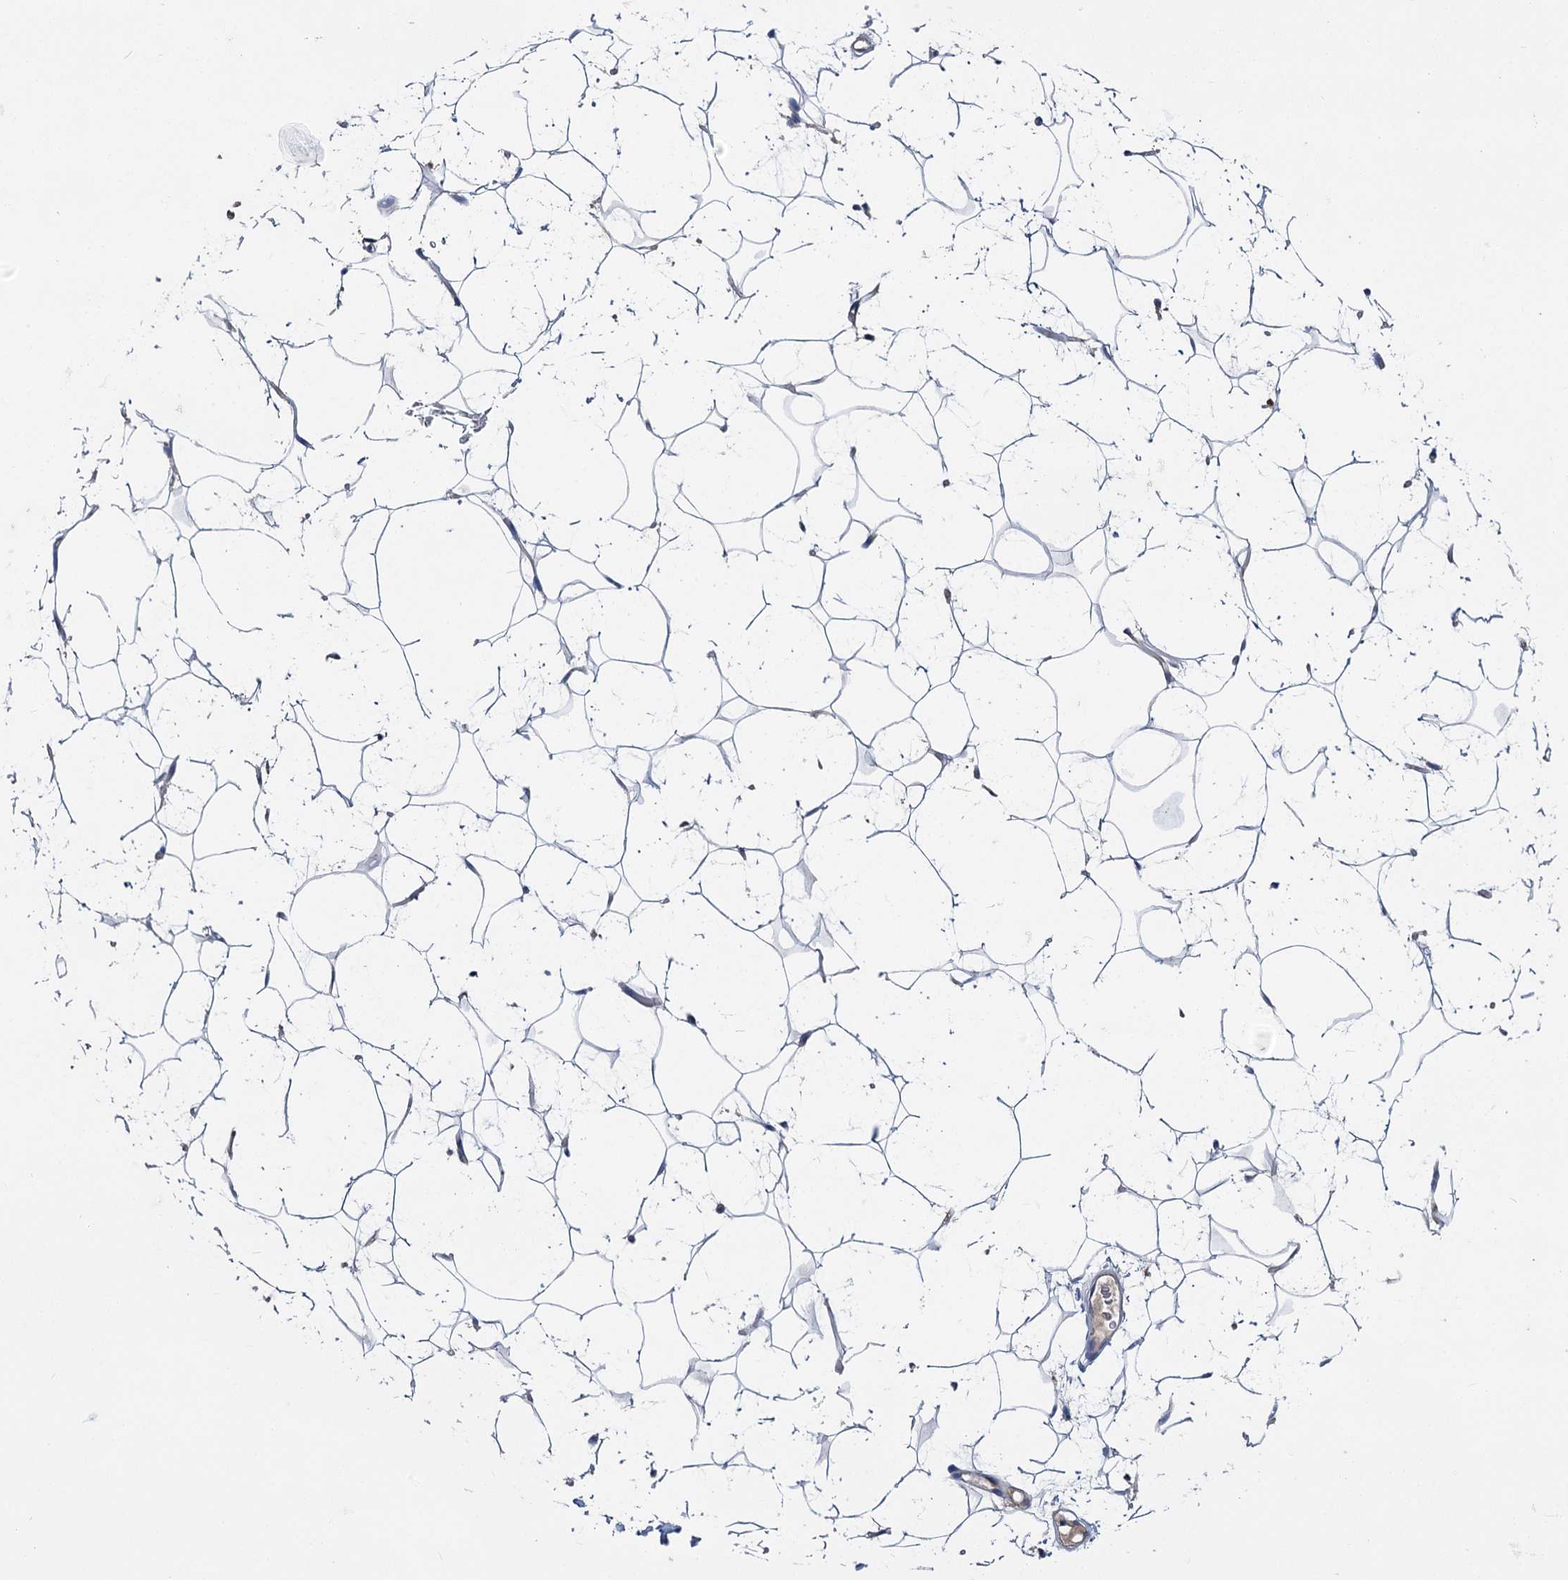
{"staining": {"intensity": "negative", "quantity": "none", "location": "none"}, "tissue": "adipose tissue", "cell_type": "Adipocytes", "image_type": "normal", "snomed": [{"axis": "morphology", "description": "Normal tissue, NOS"}, {"axis": "topography", "description": "Breast"}], "caption": "Adipocytes are negative for brown protein staining in normal adipose tissue.", "gene": "ANKRD16", "patient": {"sex": "female", "age": 26}}